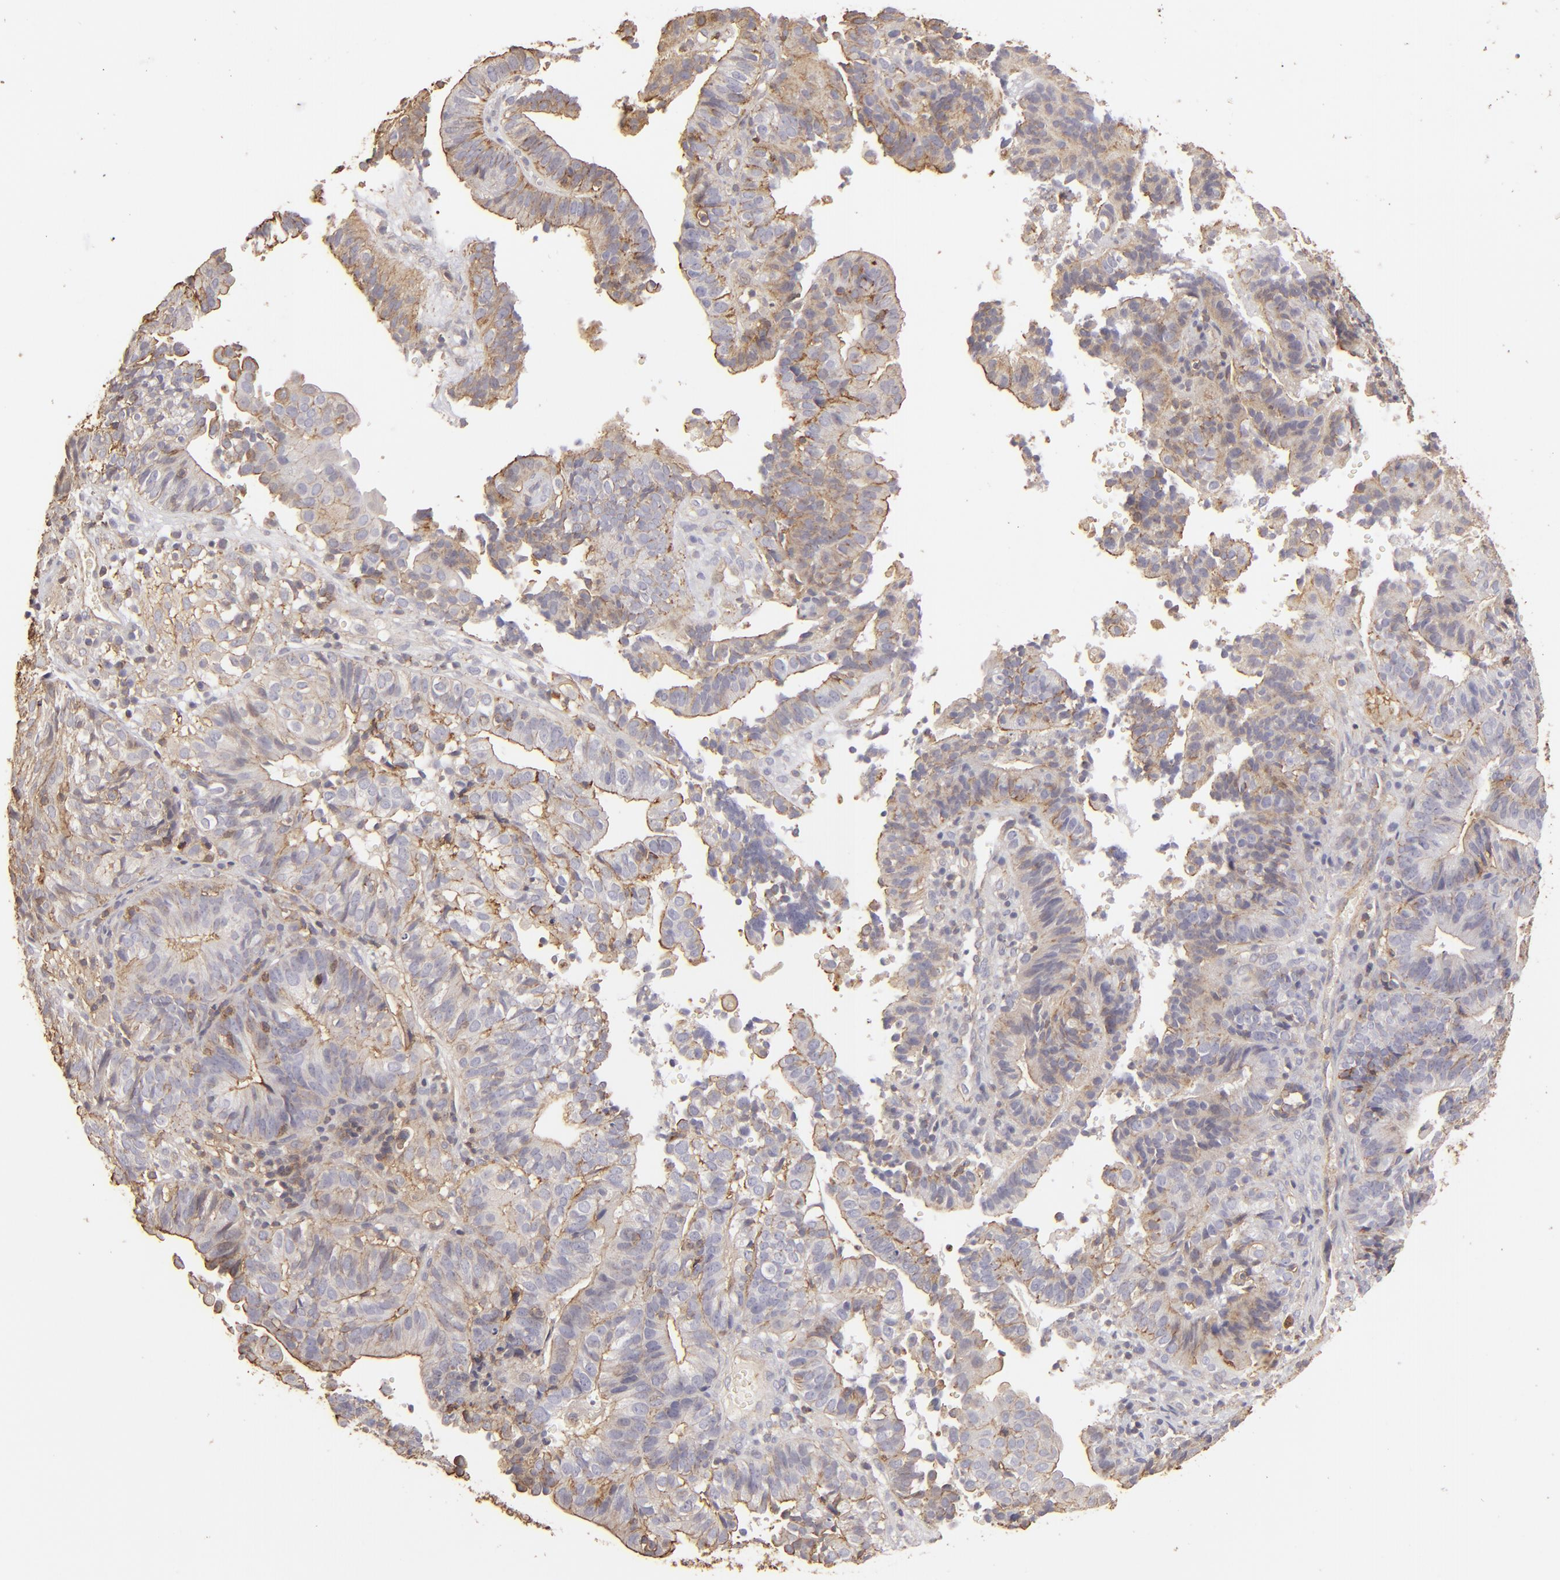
{"staining": {"intensity": "moderate", "quantity": ">75%", "location": "cytoplasmic/membranous"}, "tissue": "cervical cancer", "cell_type": "Tumor cells", "image_type": "cancer", "snomed": [{"axis": "morphology", "description": "Adenocarcinoma, NOS"}, {"axis": "topography", "description": "Cervix"}], "caption": "Human cervical cancer stained with a protein marker demonstrates moderate staining in tumor cells.", "gene": "ACTB", "patient": {"sex": "female", "age": 60}}